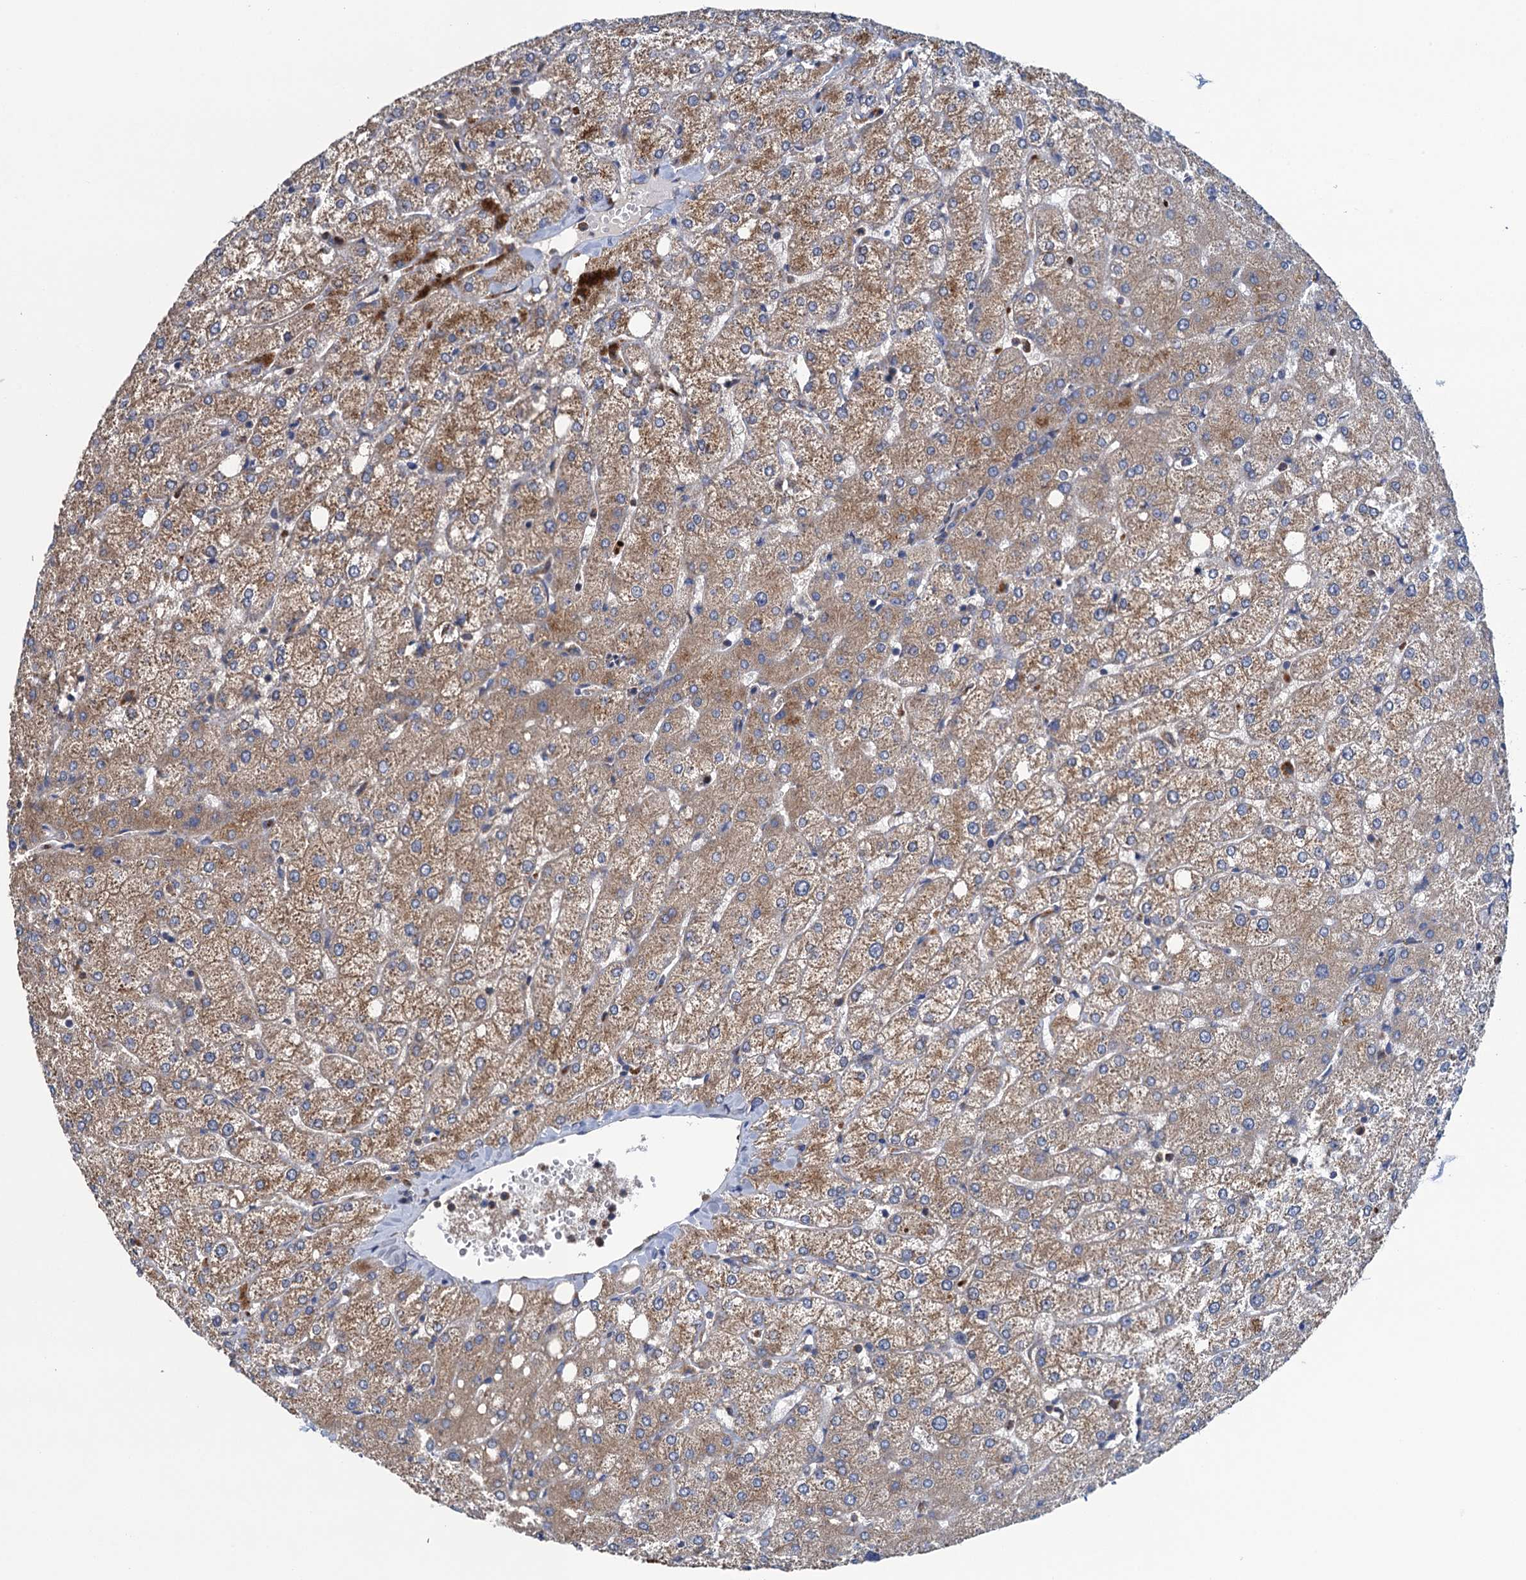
{"staining": {"intensity": "weak", "quantity": ">75%", "location": "cytoplasmic/membranous"}, "tissue": "liver", "cell_type": "Cholangiocytes", "image_type": "normal", "snomed": [{"axis": "morphology", "description": "Normal tissue, NOS"}, {"axis": "topography", "description": "Liver"}], "caption": "The histopathology image demonstrates immunohistochemical staining of benign liver. There is weak cytoplasmic/membranous positivity is appreciated in about >75% of cholangiocytes.", "gene": "ADCY9", "patient": {"sex": "female", "age": 54}}